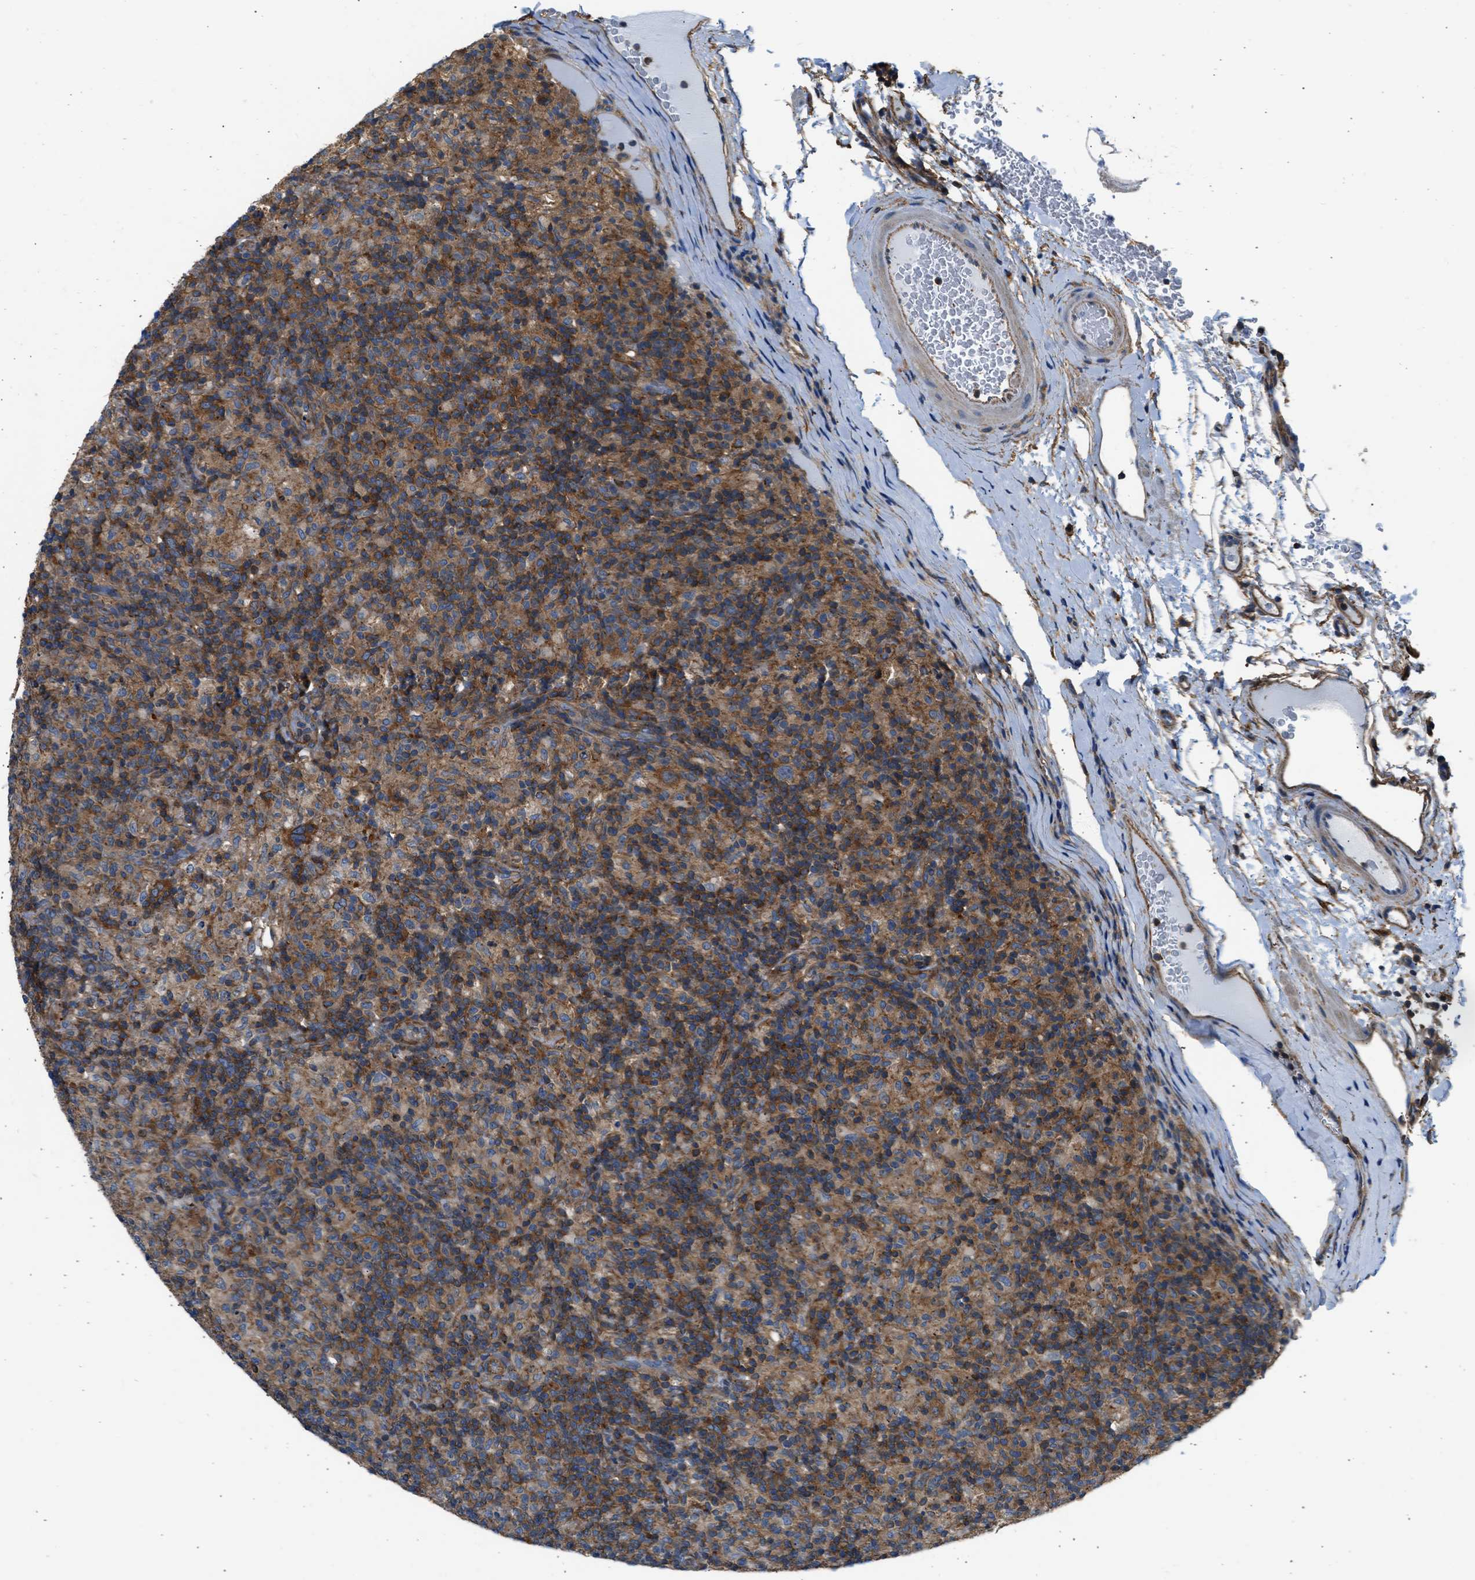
{"staining": {"intensity": "strong", "quantity": "25%-75%", "location": "cytoplasmic/membranous"}, "tissue": "lymphoma", "cell_type": "Tumor cells", "image_type": "cancer", "snomed": [{"axis": "morphology", "description": "Hodgkin's disease, NOS"}, {"axis": "topography", "description": "Lymph node"}], "caption": "Lymphoma was stained to show a protein in brown. There is high levels of strong cytoplasmic/membranous staining in approximately 25%-75% of tumor cells.", "gene": "SEPTIN2", "patient": {"sex": "male", "age": 70}}